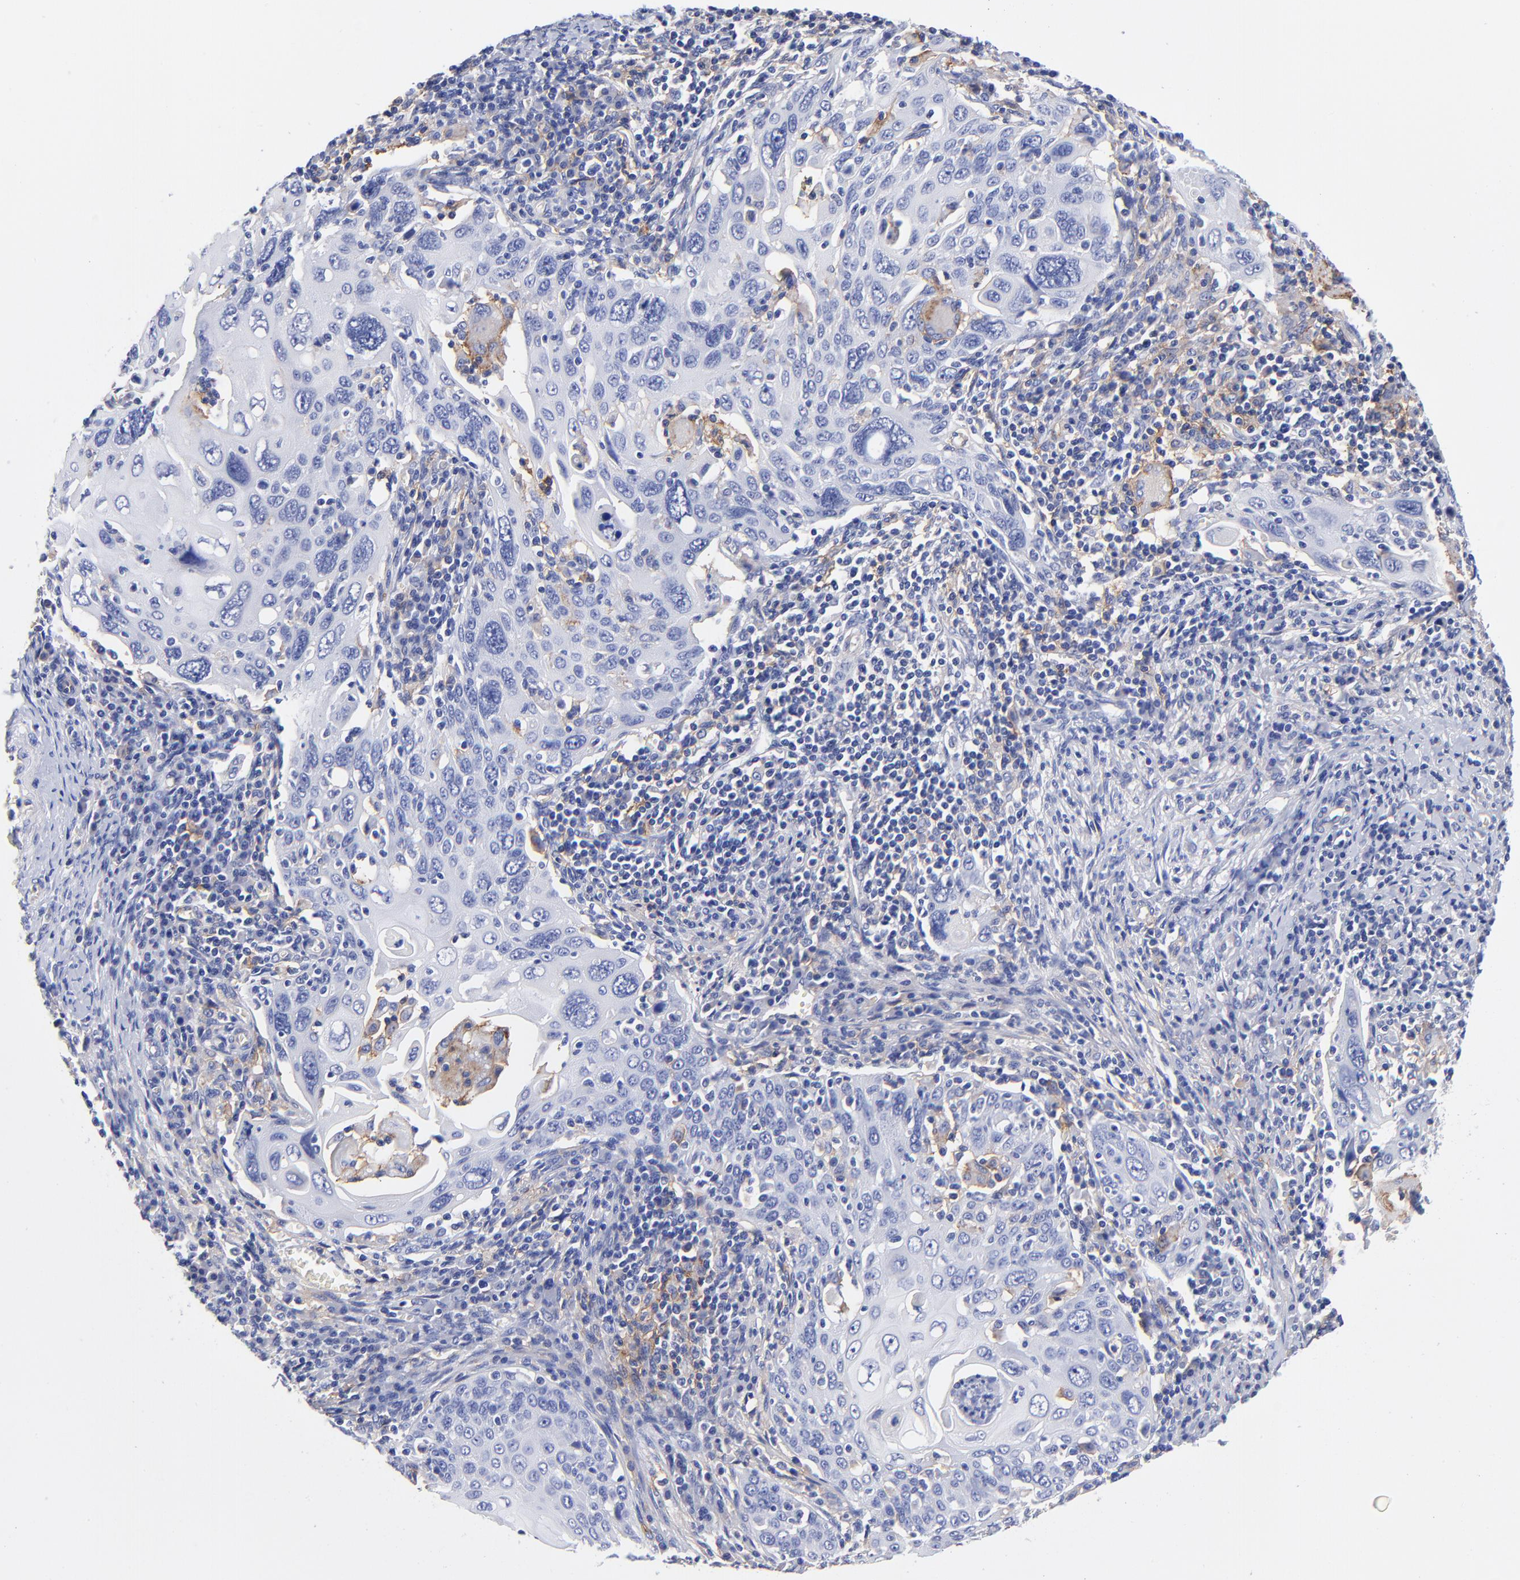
{"staining": {"intensity": "negative", "quantity": "none", "location": "none"}, "tissue": "cervical cancer", "cell_type": "Tumor cells", "image_type": "cancer", "snomed": [{"axis": "morphology", "description": "Squamous cell carcinoma, NOS"}, {"axis": "topography", "description": "Cervix"}], "caption": "An image of cervical cancer (squamous cell carcinoma) stained for a protein displays no brown staining in tumor cells.", "gene": "SLC44A2", "patient": {"sex": "female", "age": 54}}